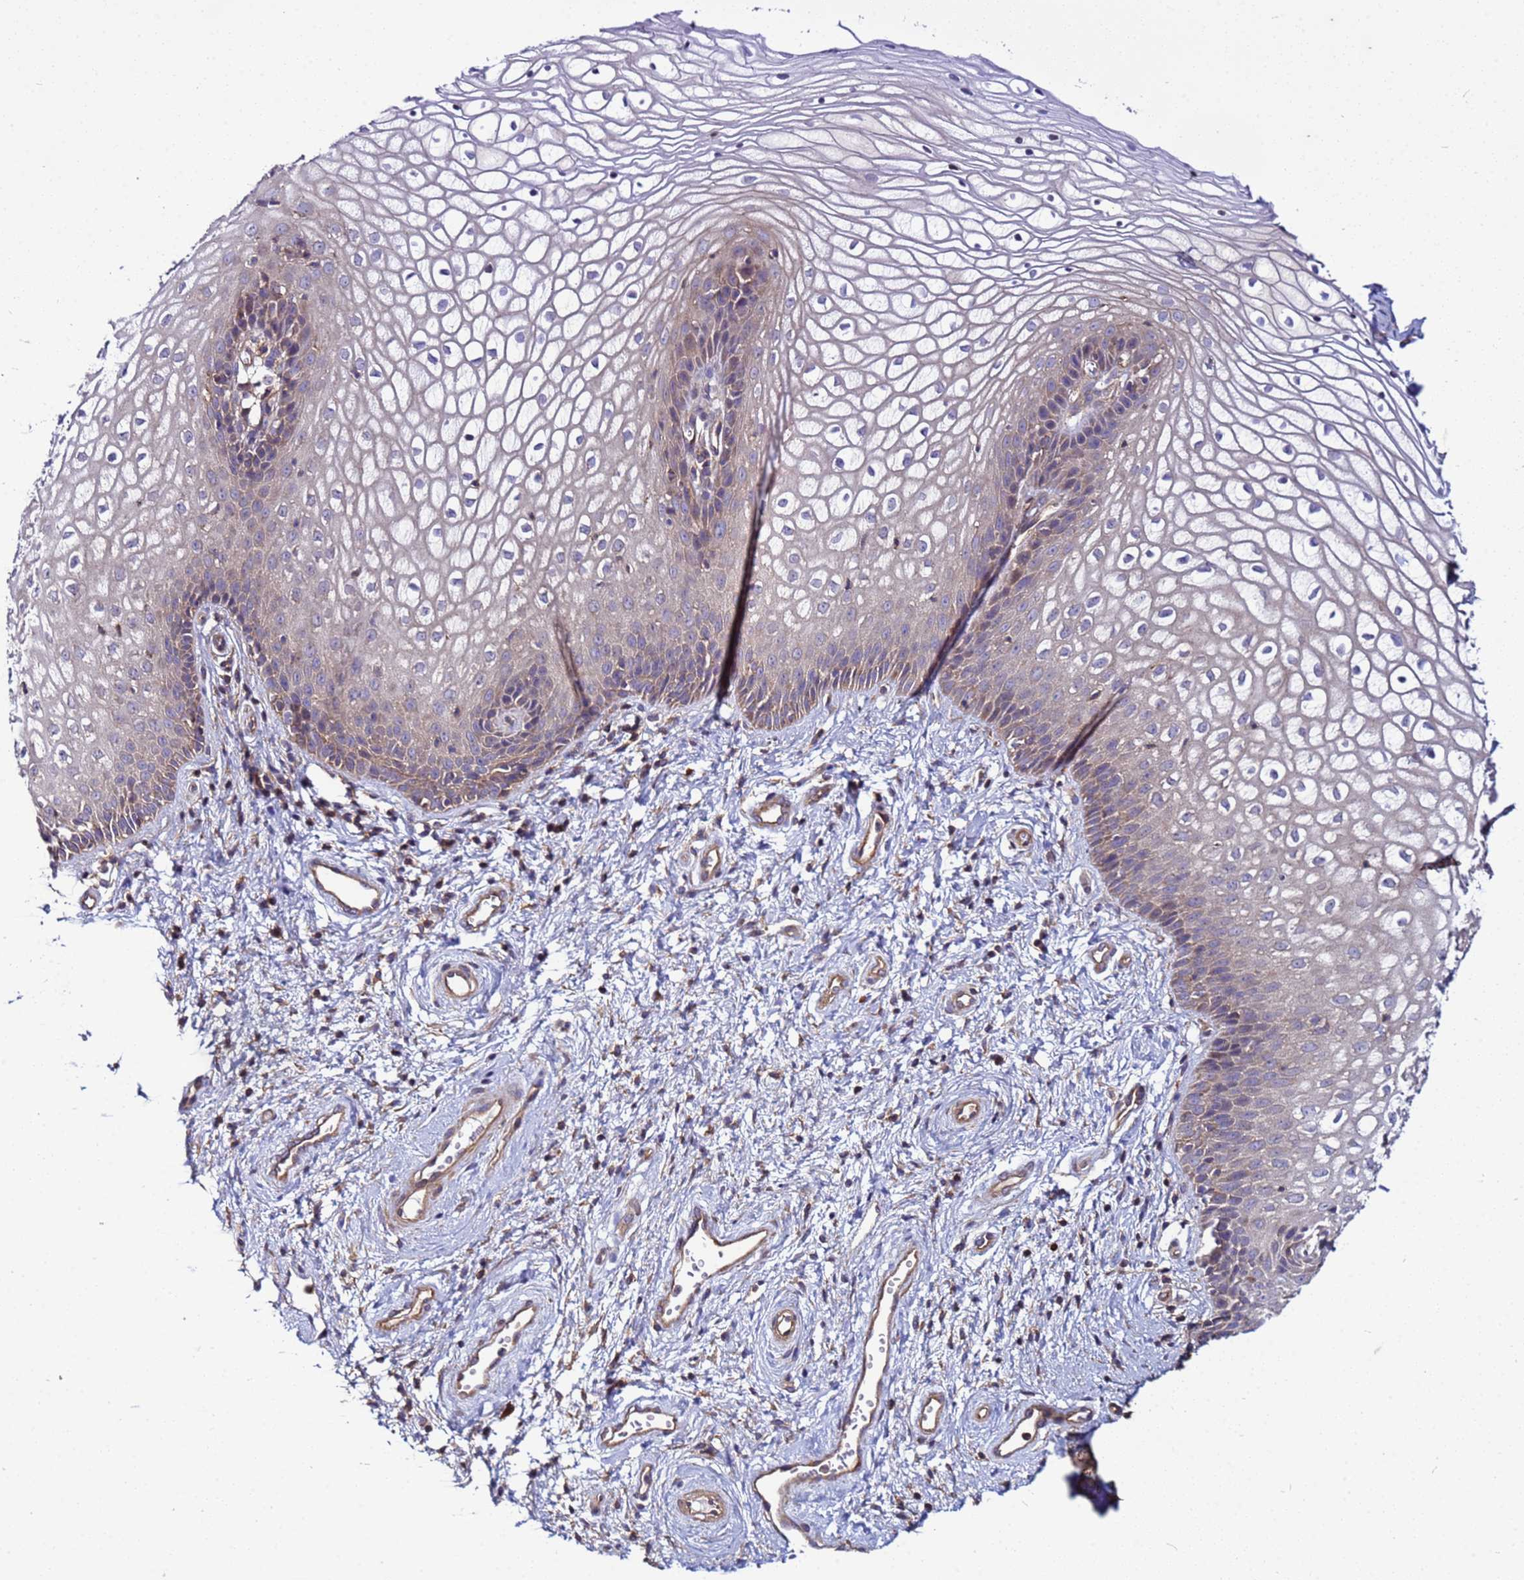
{"staining": {"intensity": "weak", "quantity": "25%-75%", "location": "cytoplasmic/membranous"}, "tissue": "vagina", "cell_type": "Squamous epithelial cells", "image_type": "normal", "snomed": [{"axis": "morphology", "description": "Normal tissue, NOS"}, {"axis": "topography", "description": "Vagina"}], "caption": "Vagina stained for a protein reveals weak cytoplasmic/membranous positivity in squamous epithelial cells. The protein is stained brown, and the nuclei are stained in blue (DAB IHC with brightfield microscopy, high magnification).", "gene": "STK38L", "patient": {"sex": "female", "age": 34}}